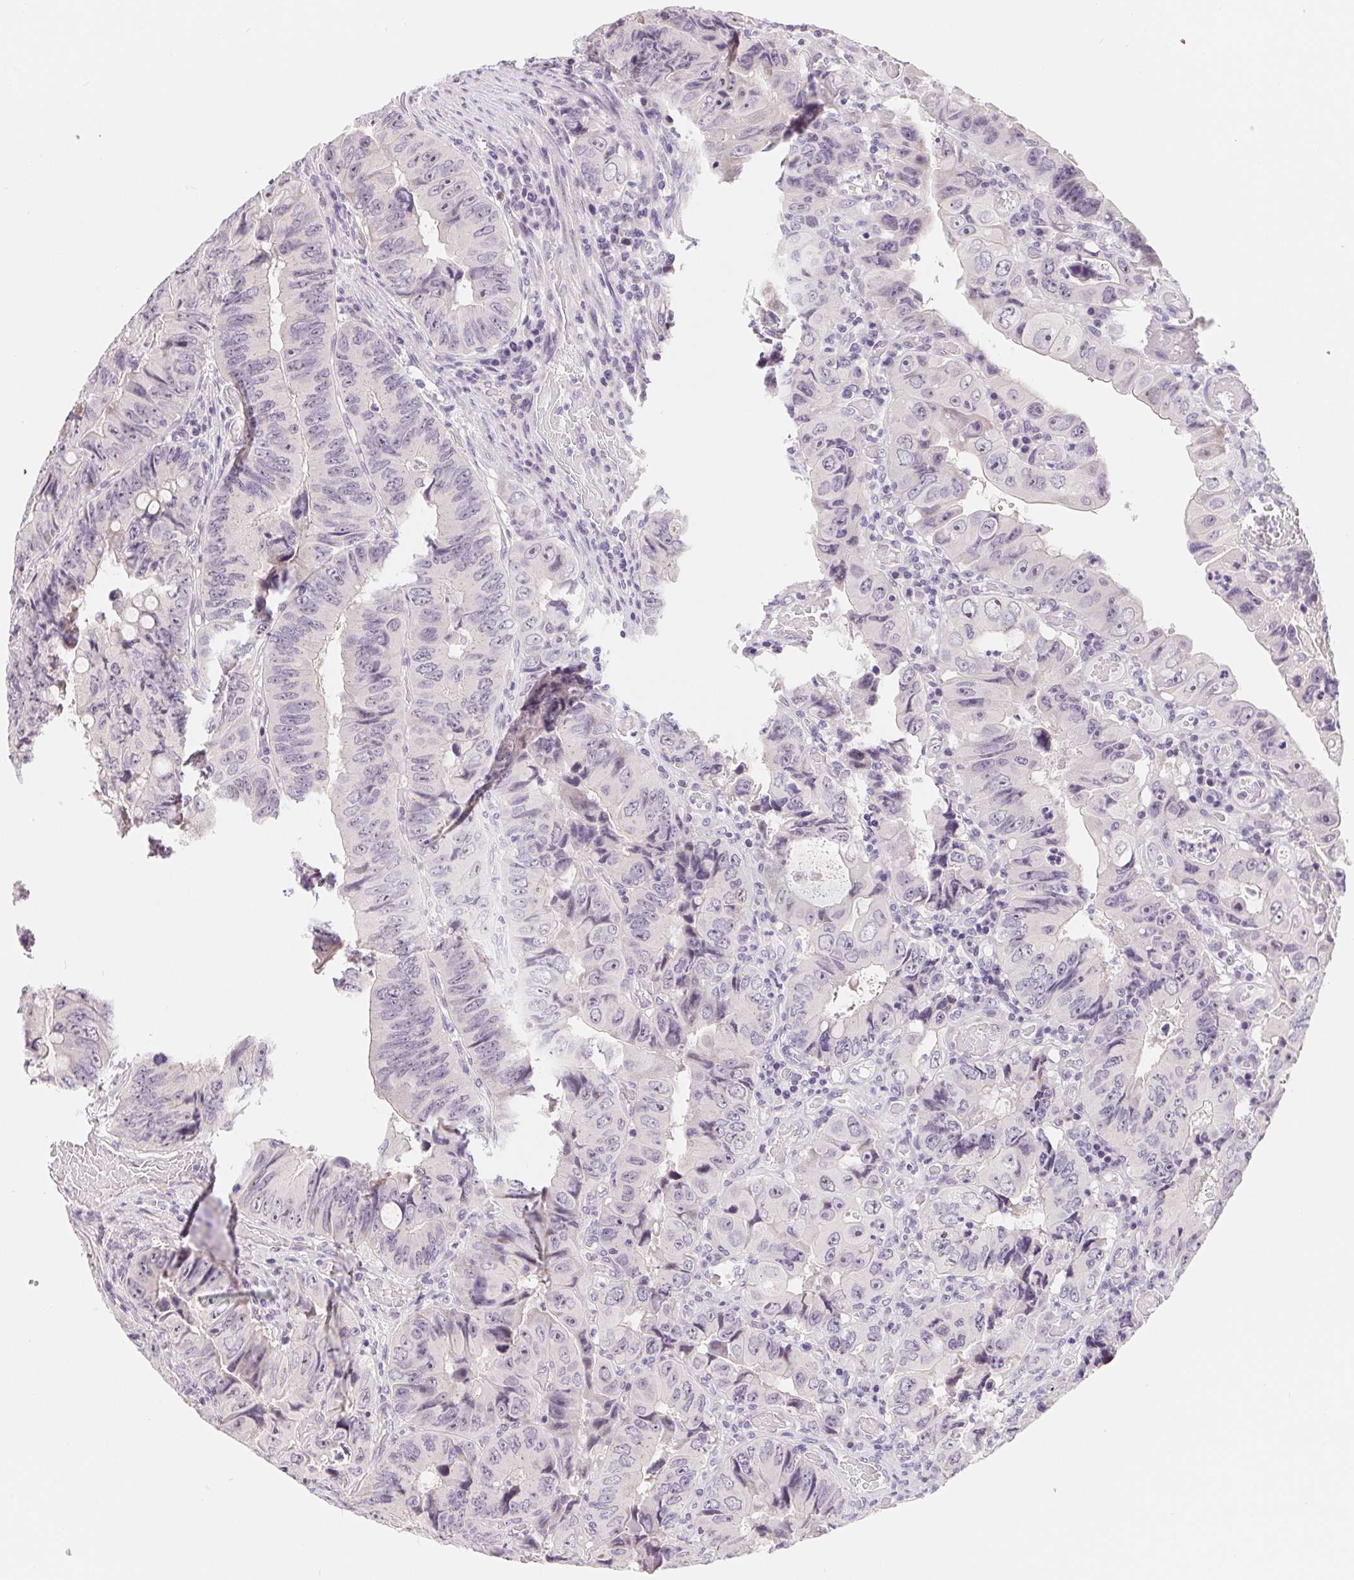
{"staining": {"intensity": "negative", "quantity": "none", "location": "none"}, "tissue": "colorectal cancer", "cell_type": "Tumor cells", "image_type": "cancer", "snomed": [{"axis": "morphology", "description": "Adenocarcinoma, NOS"}, {"axis": "topography", "description": "Colon"}], "caption": "DAB immunohistochemical staining of human colorectal cancer exhibits no significant positivity in tumor cells.", "gene": "LCA5L", "patient": {"sex": "female", "age": 84}}